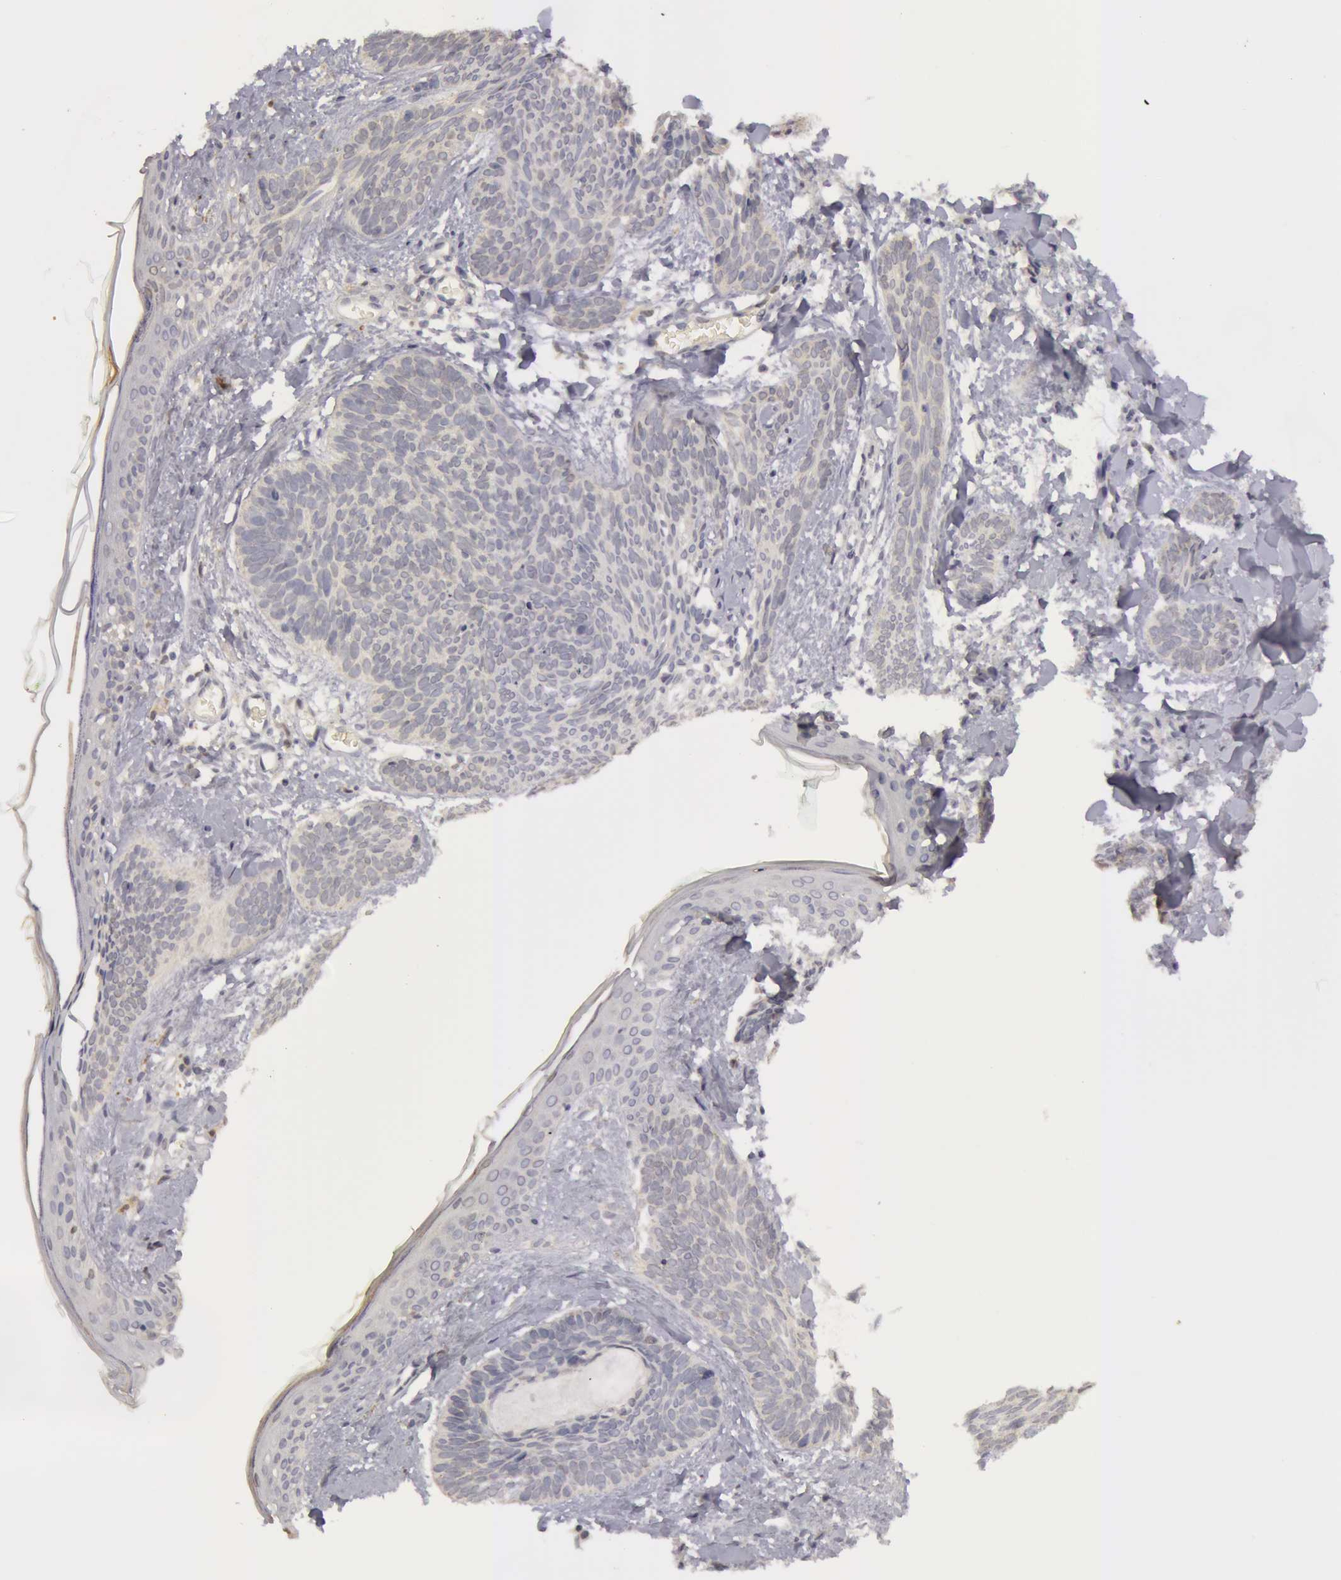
{"staining": {"intensity": "weak", "quantity": "25%-75%", "location": "cytoplasmic/membranous"}, "tissue": "skin cancer", "cell_type": "Tumor cells", "image_type": "cancer", "snomed": [{"axis": "morphology", "description": "Basal cell carcinoma"}, {"axis": "topography", "description": "Skin"}], "caption": "Immunohistochemistry (IHC) of human skin cancer (basal cell carcinoma) demonstrates low levels of weak cytoplasmic/membranous expression in approximately 25%-75% of tumor cells. (Brightfield microscopy of DAB IHC at high magnification).", "gene": "CAT", "patient": {"sex": "female", "age": 81}}